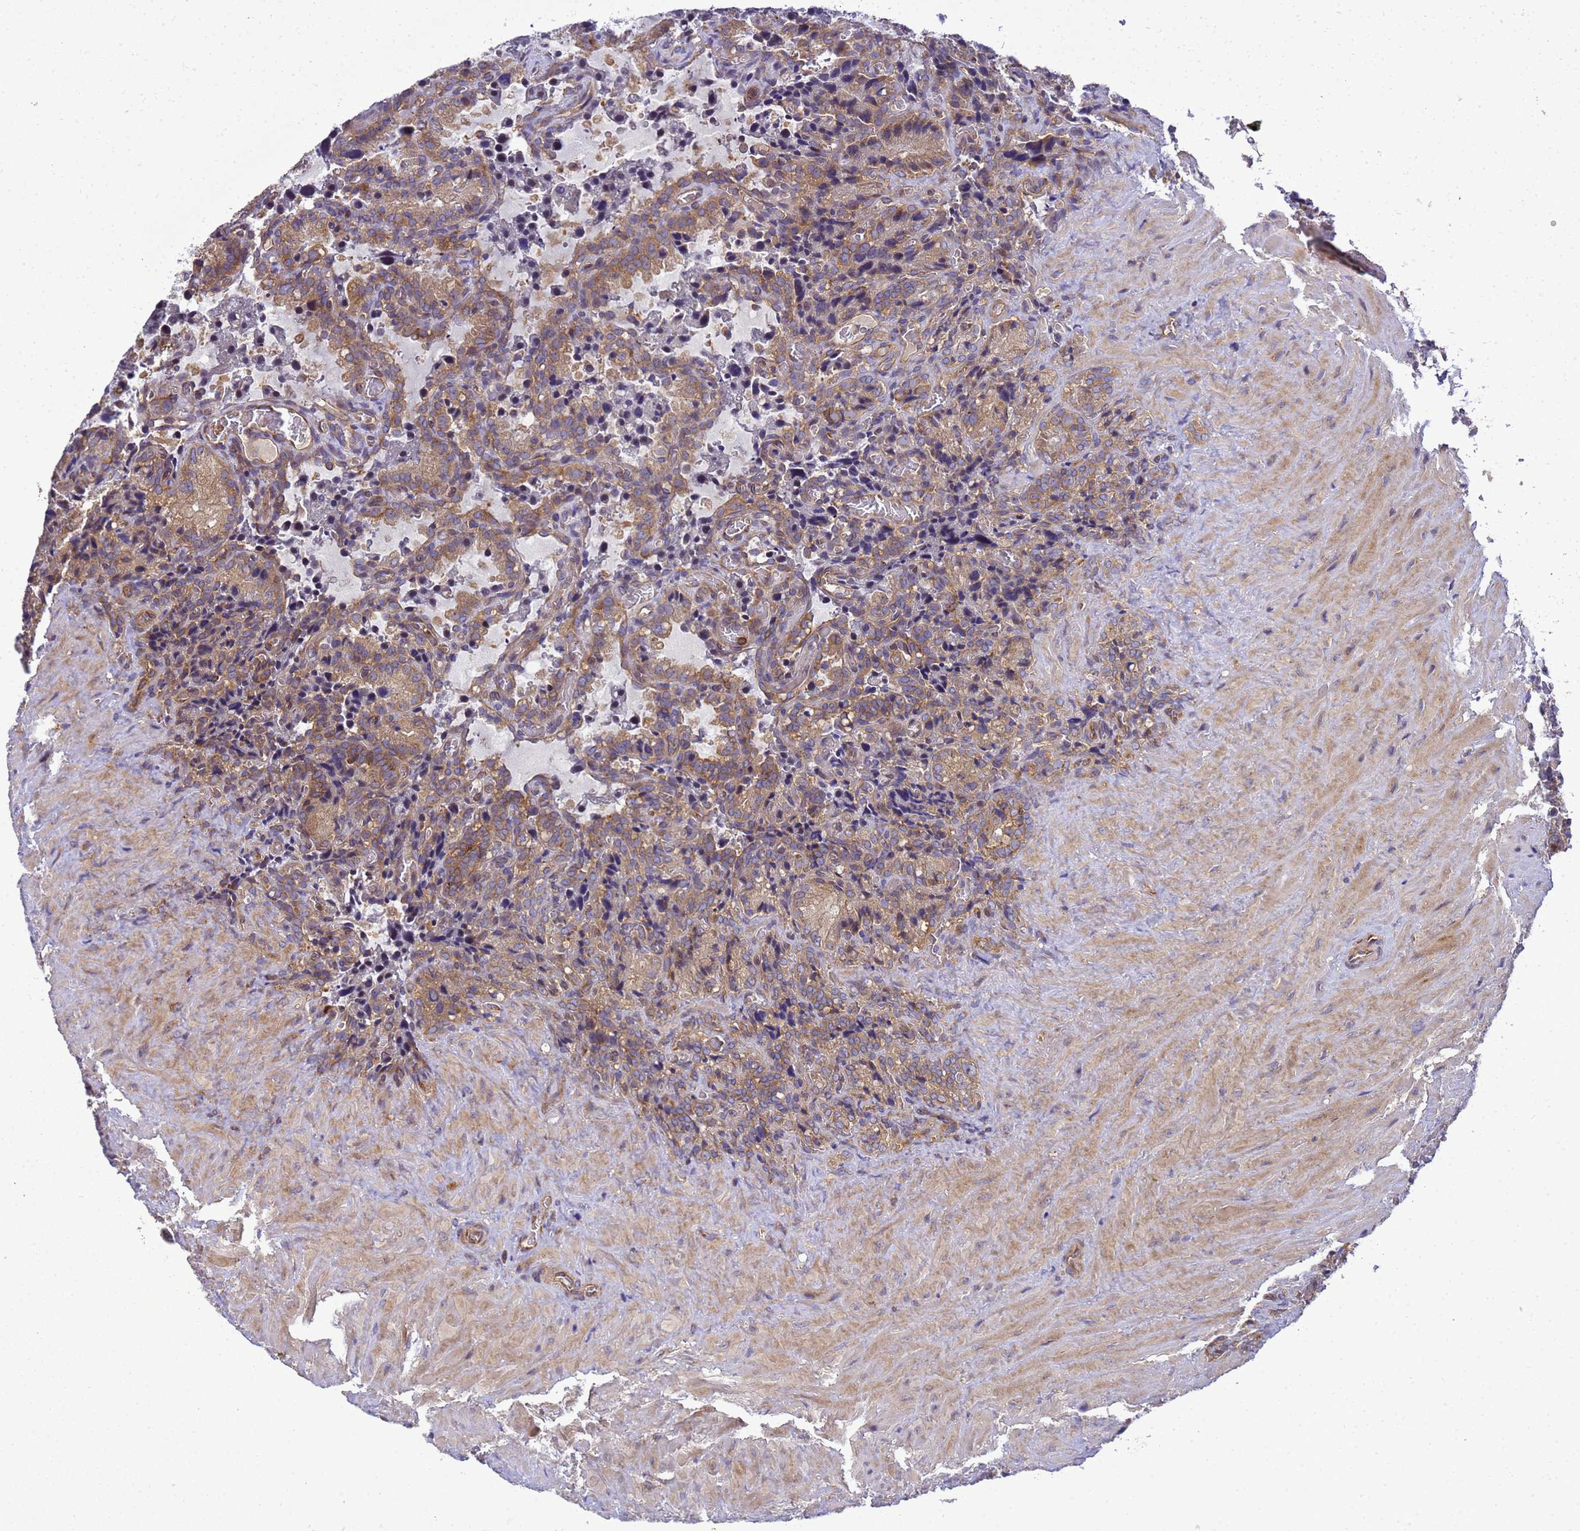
{"staining": {"intensity": "moderate", "quantity": ">75%", "location": "cytoplasmic/membranous"}, "tissue": "seminal vesicle", "cell_type": "Glandular cells", "image_type": "normal", "snomed": [{"axis": "morphology", "description": "Normal tissue, NOS"}, {"axis": "topography", "description": "Seminal veicle"}], "caption": "This histopathology image demonstrates benign seminal vesicle stained with immunohistochemistry (IHC) to label a protein in brown. The cytoplasmic/membranous of glandular cells show moderate positivity for the protein. Nuclei are counter-stained blue.", "gene": "BECN1", "patient": {"sex": "male", "age": 62}}